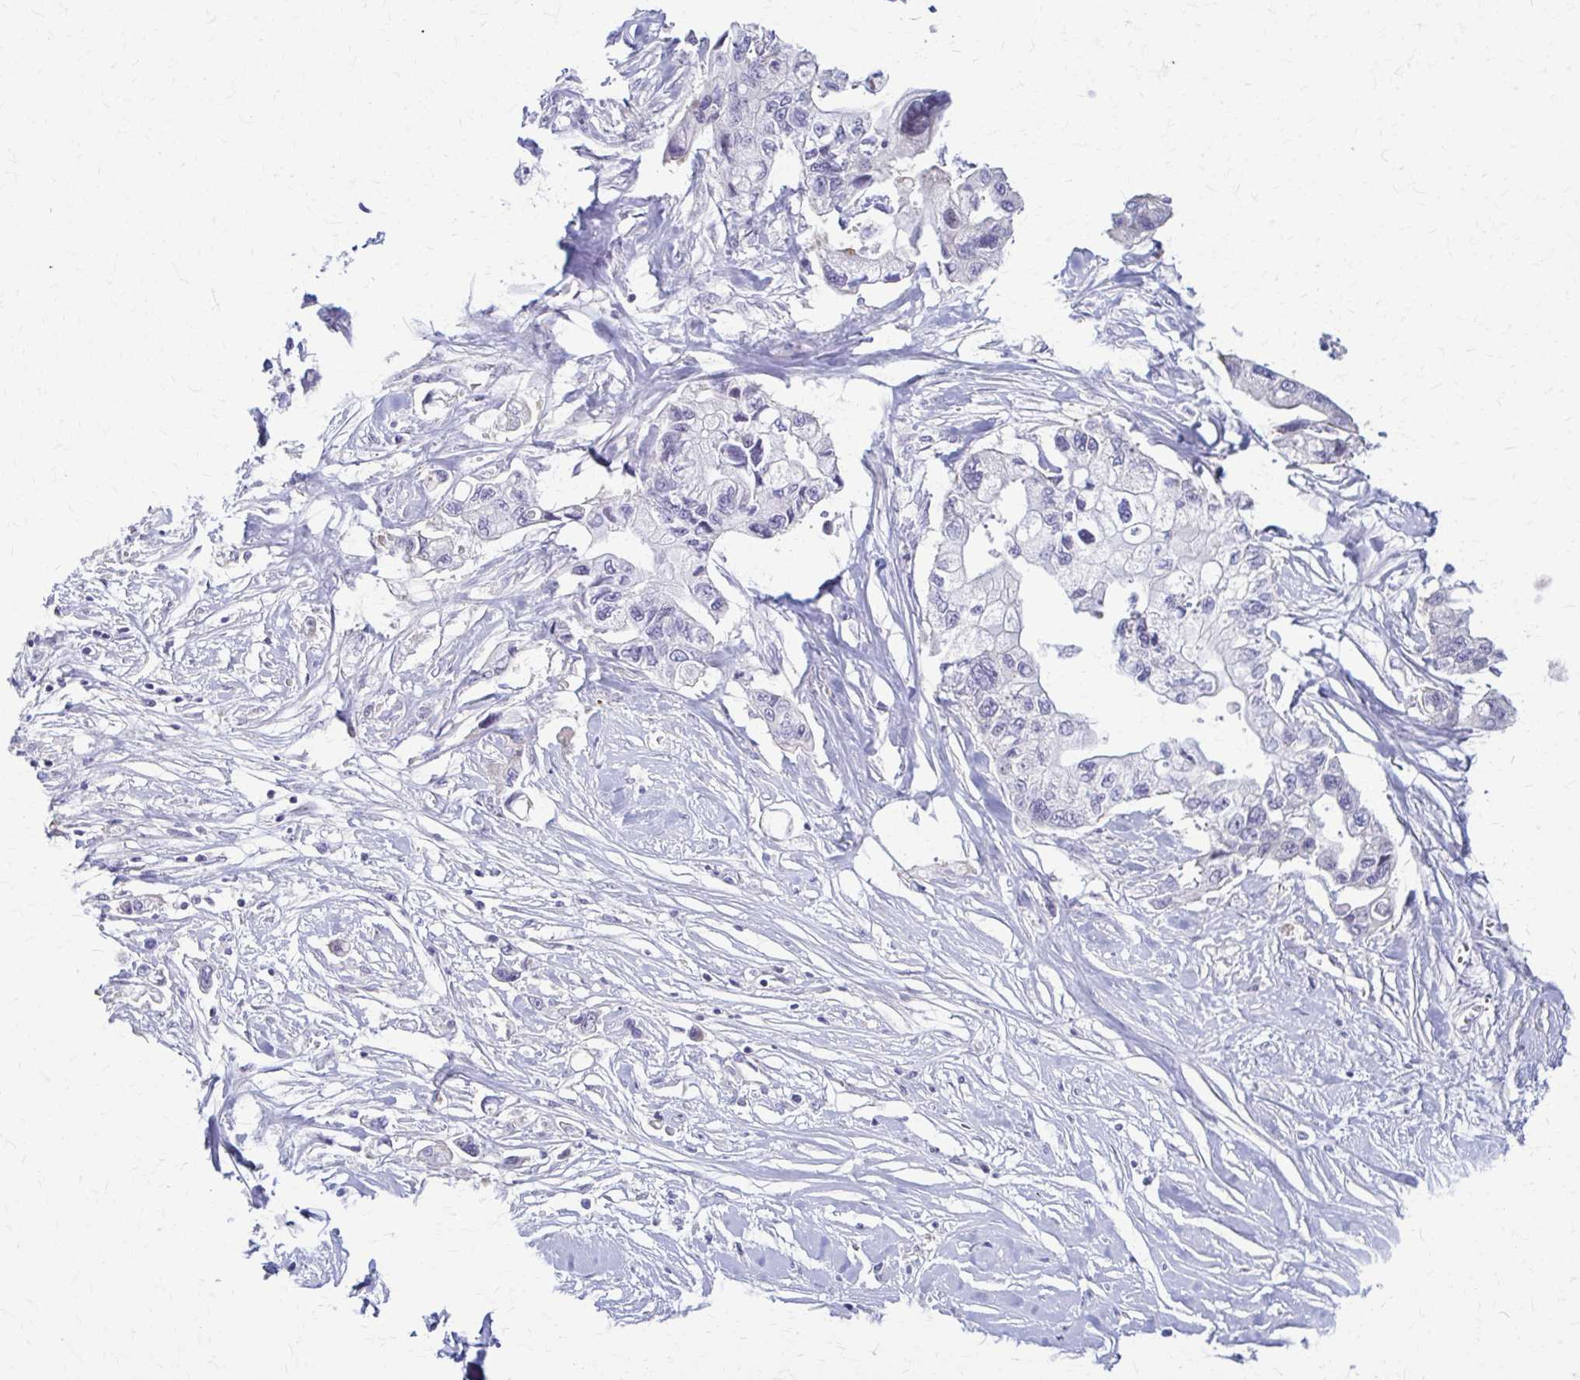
{"staining": {"intensity": "negative", "quantity": "none", "location": "none"}, "tissue": "pancreatic cancer", "cell_type": "Tumor cells", "image_type": "cancer", "snomed": [{"axis": "morphology", "description": "Adenocarcinoma, NOS"}, {"axis": "topography", "description": "Pancreas"}], "caption": "Human pancreatic adenocarcinoma stained for a protein using immunohistochemistry reveals no positivity in tumor cells.", "gene": "RHOBTB2", "patient": {"sex": "male", "age": 61}}